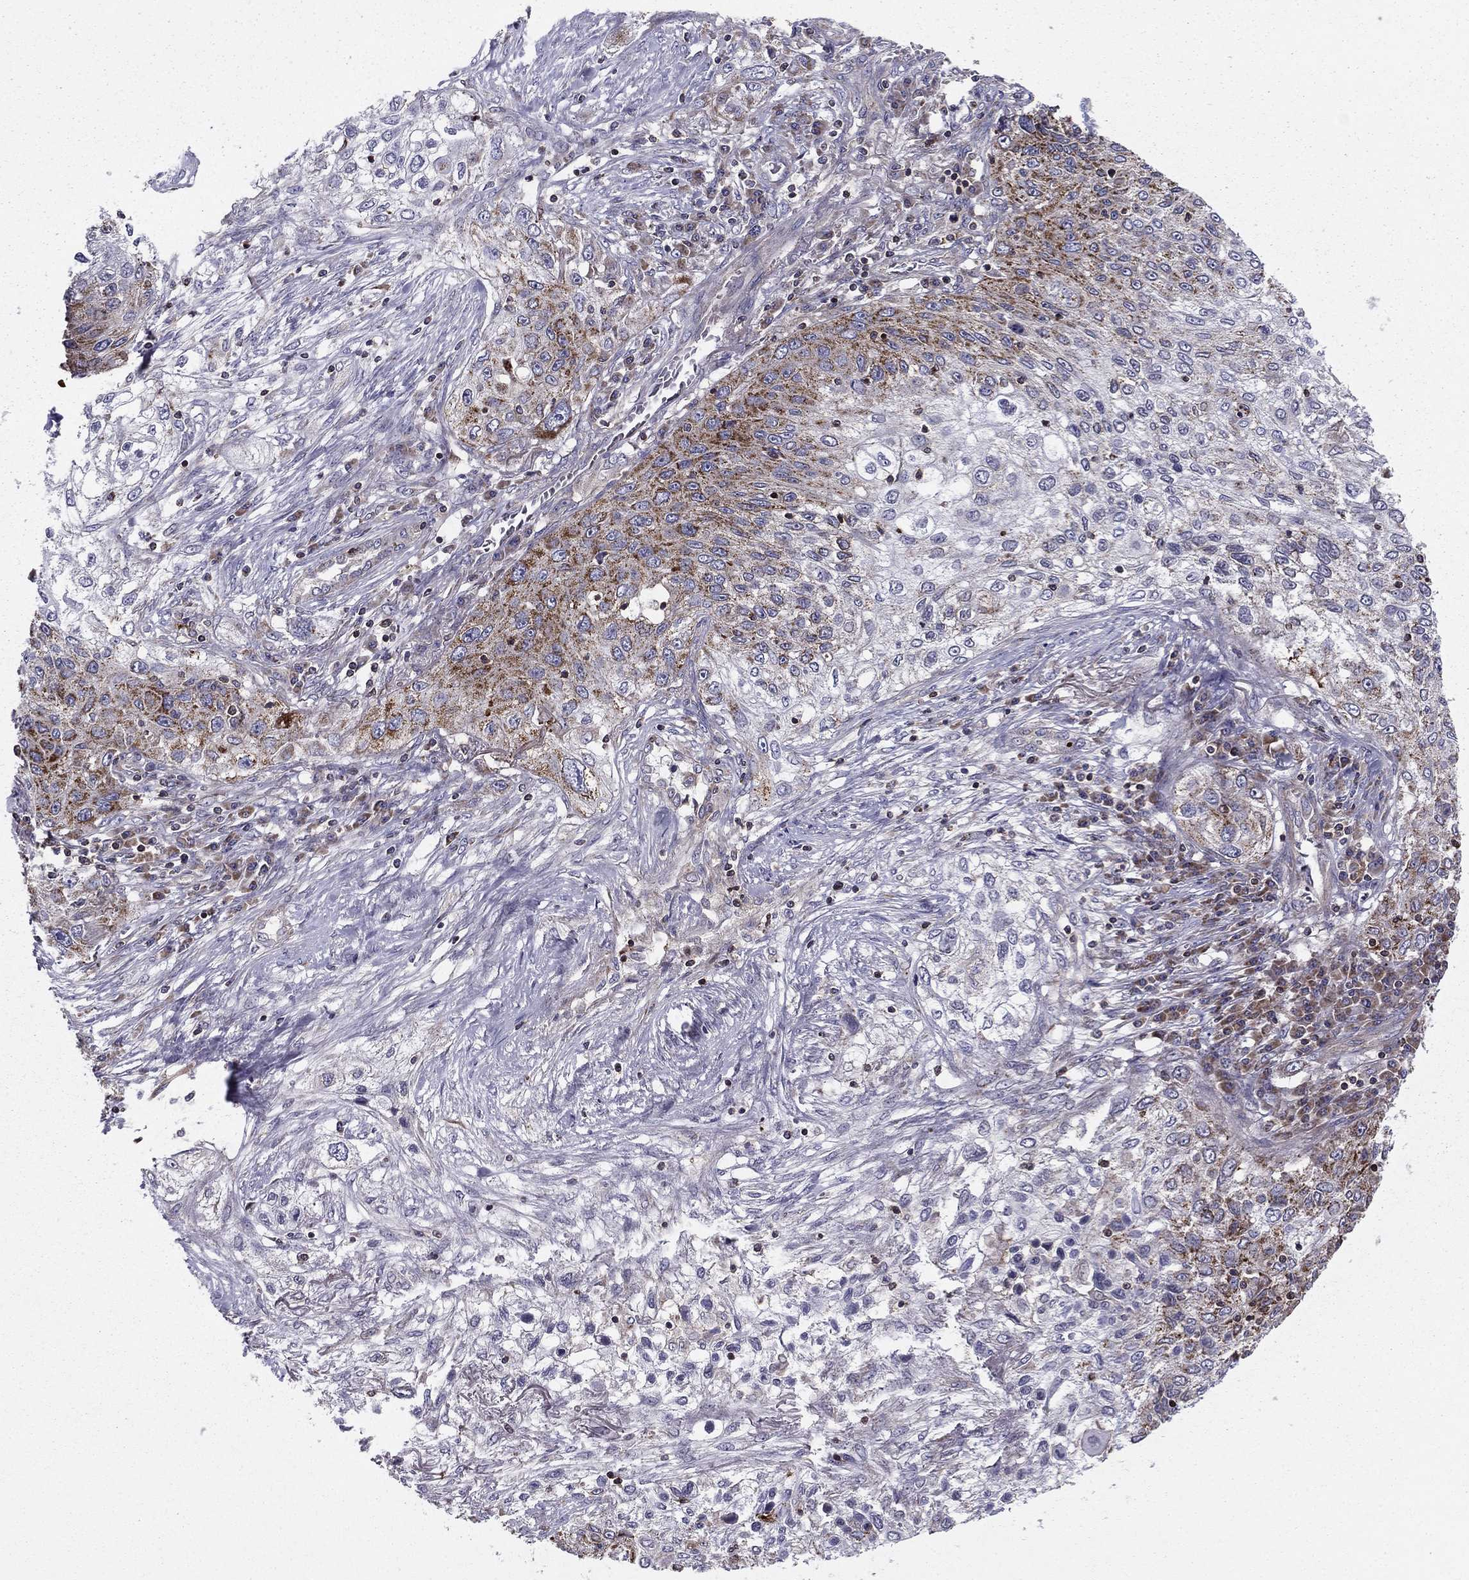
{"staining": {"intensity": "moderate", "quantity": "25%-75%", "location": "cytoplasmic/membranous"}, "tissue": "lung cancer", "cell_type": "Tumor cells", "image_type": "cancer", "snomed": [{"axis": "morphology", "description": "Squamous cell carcinoma, NOS"}, {"axis": "topography", "description": "Lung"}], "caption": "Protein expression analysis of human squamous cell carcinoma (lung) reveals moderate cytoplasmic/membranous positivity in about 25%-75% of tumor cells. The protein is shown in brown color, while the nuclei are stained blue.", "gene": "ALG6", "patient": {"sex": "female", "age": 69}}